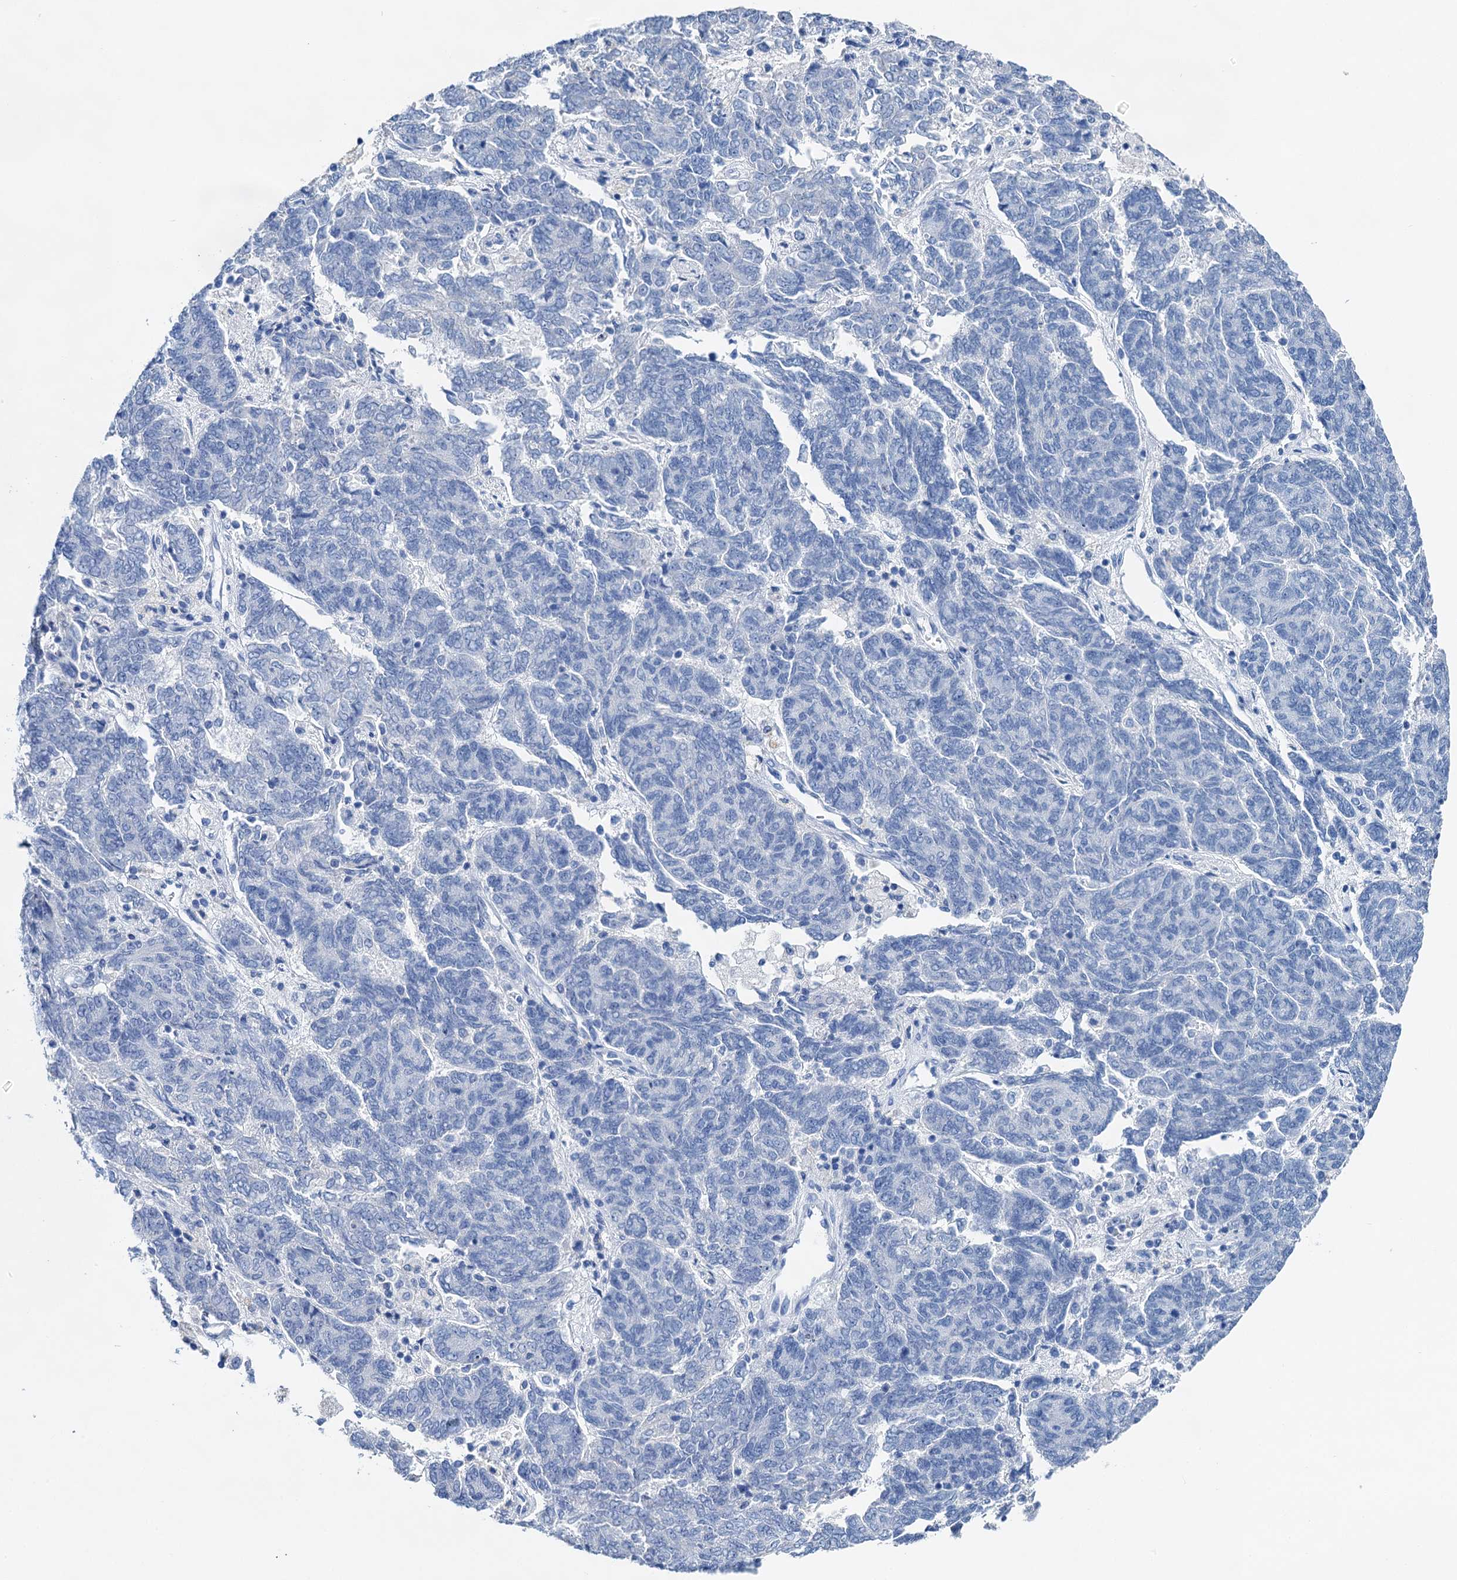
{"staining": {"intensity": "negative", "quantity": "none", "location": "none"}, "tissue": "endometrial cancer", "cell_type": "Tumor cells", "image_type": "cancer", "snomed": [{"axis": "morphology", "description": "Adenocarcinoma, NOS"}, {"axis": "topography", "description": "Endometrium"}], "caption": "Immunohistochemistry image of human endometrial cancer (adenocarcinoma) stained for a protein (brown), which exhibits no staining in tumor cells.", "gene": "BRINP1", "patient": {"sex": "female", "age": 80}}